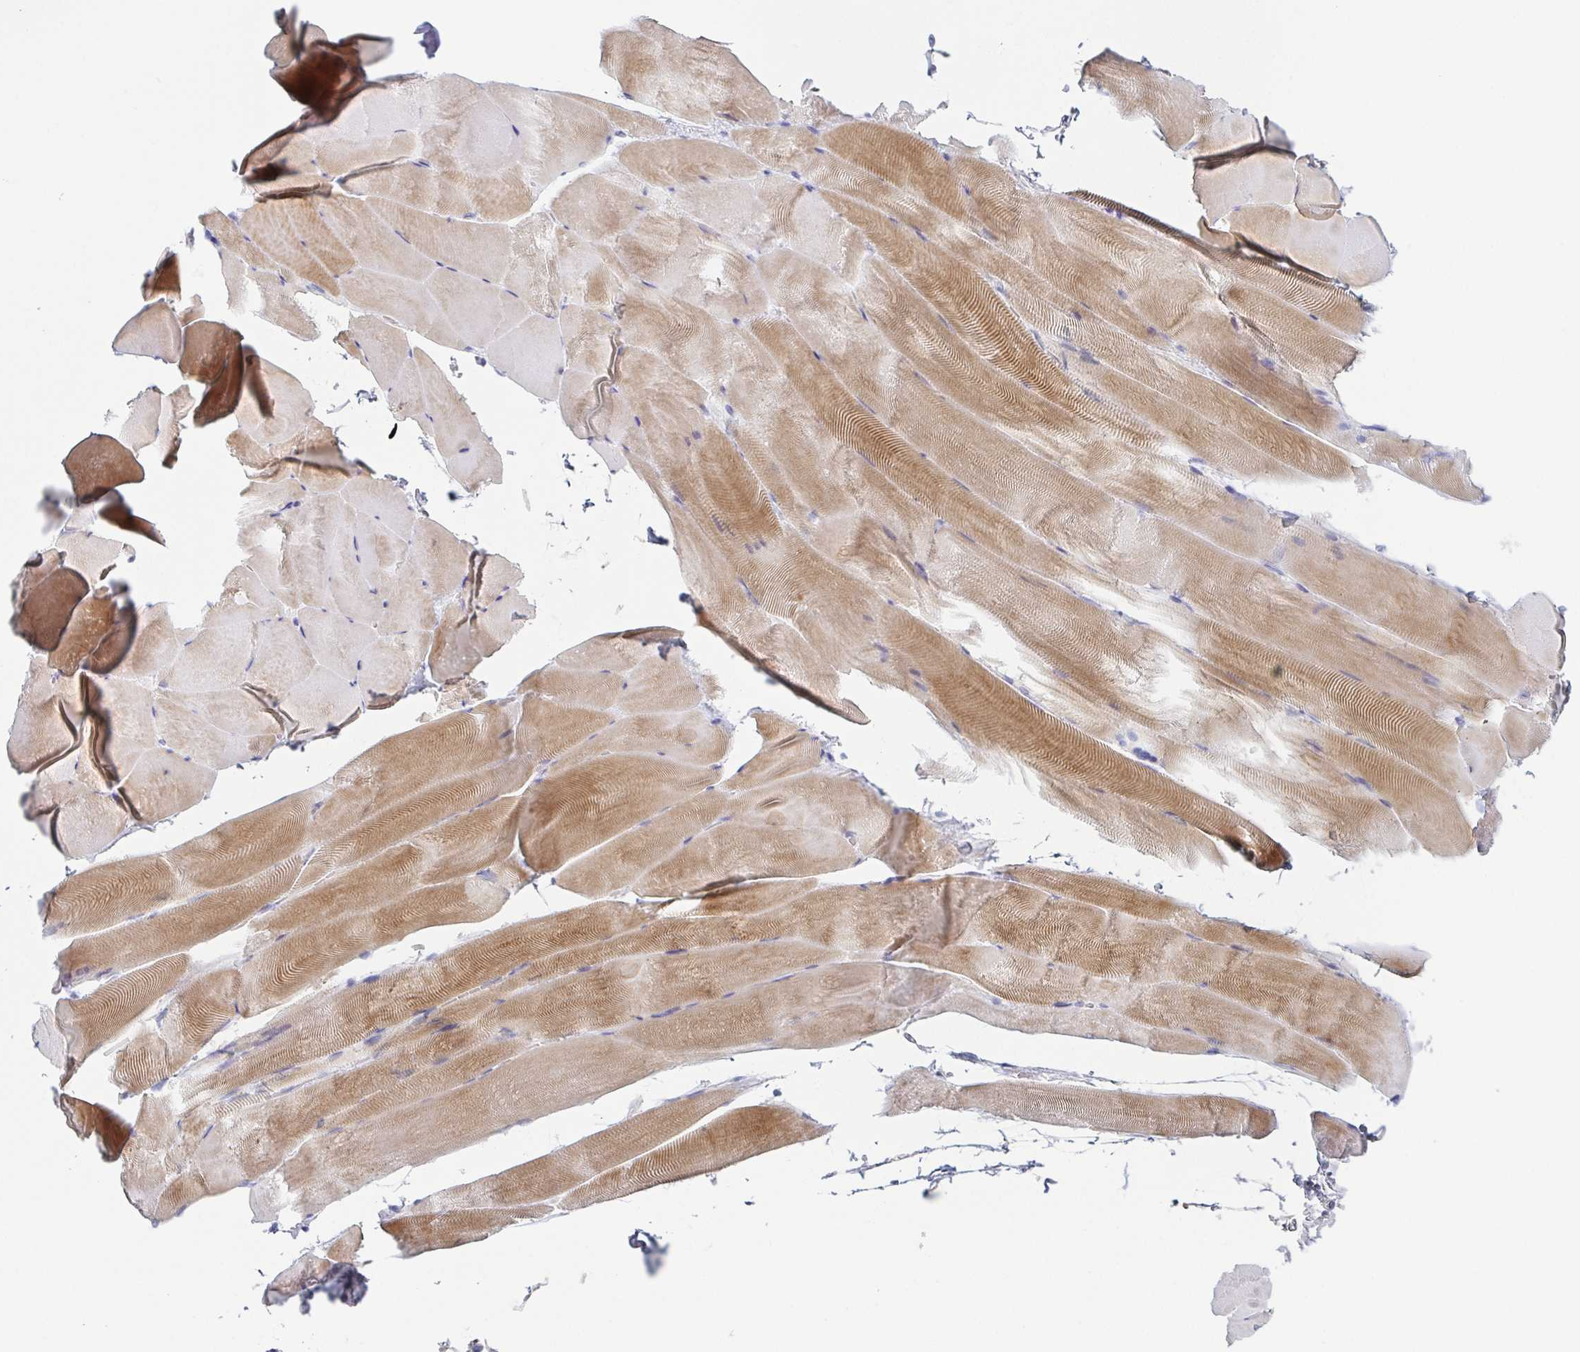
{"staining": {"intensity": "moderate", "quantity": "25%-75%", "location": "cytoplasmic/membranous"}, "tissue": "skeletal muscle", "cell_type": "Myocytes", "image_type": "normal", "snomed": [{"axis": "morphology", "description": "Normal tissue, NOS"}, {"axis": "topography", "description": "Skeletal muscle"}], "caption": "Immunohistochemical staining of normal human skeletal muscle exhibits medium levels of moderate cytoplasmic/membranous staining in about 25%-75% of myocytes. (brown staining indicates protein expression, while blue staining denotes nuclei).", "gene": "RHOV", "patient": {"sex": "female", "age": 64}}